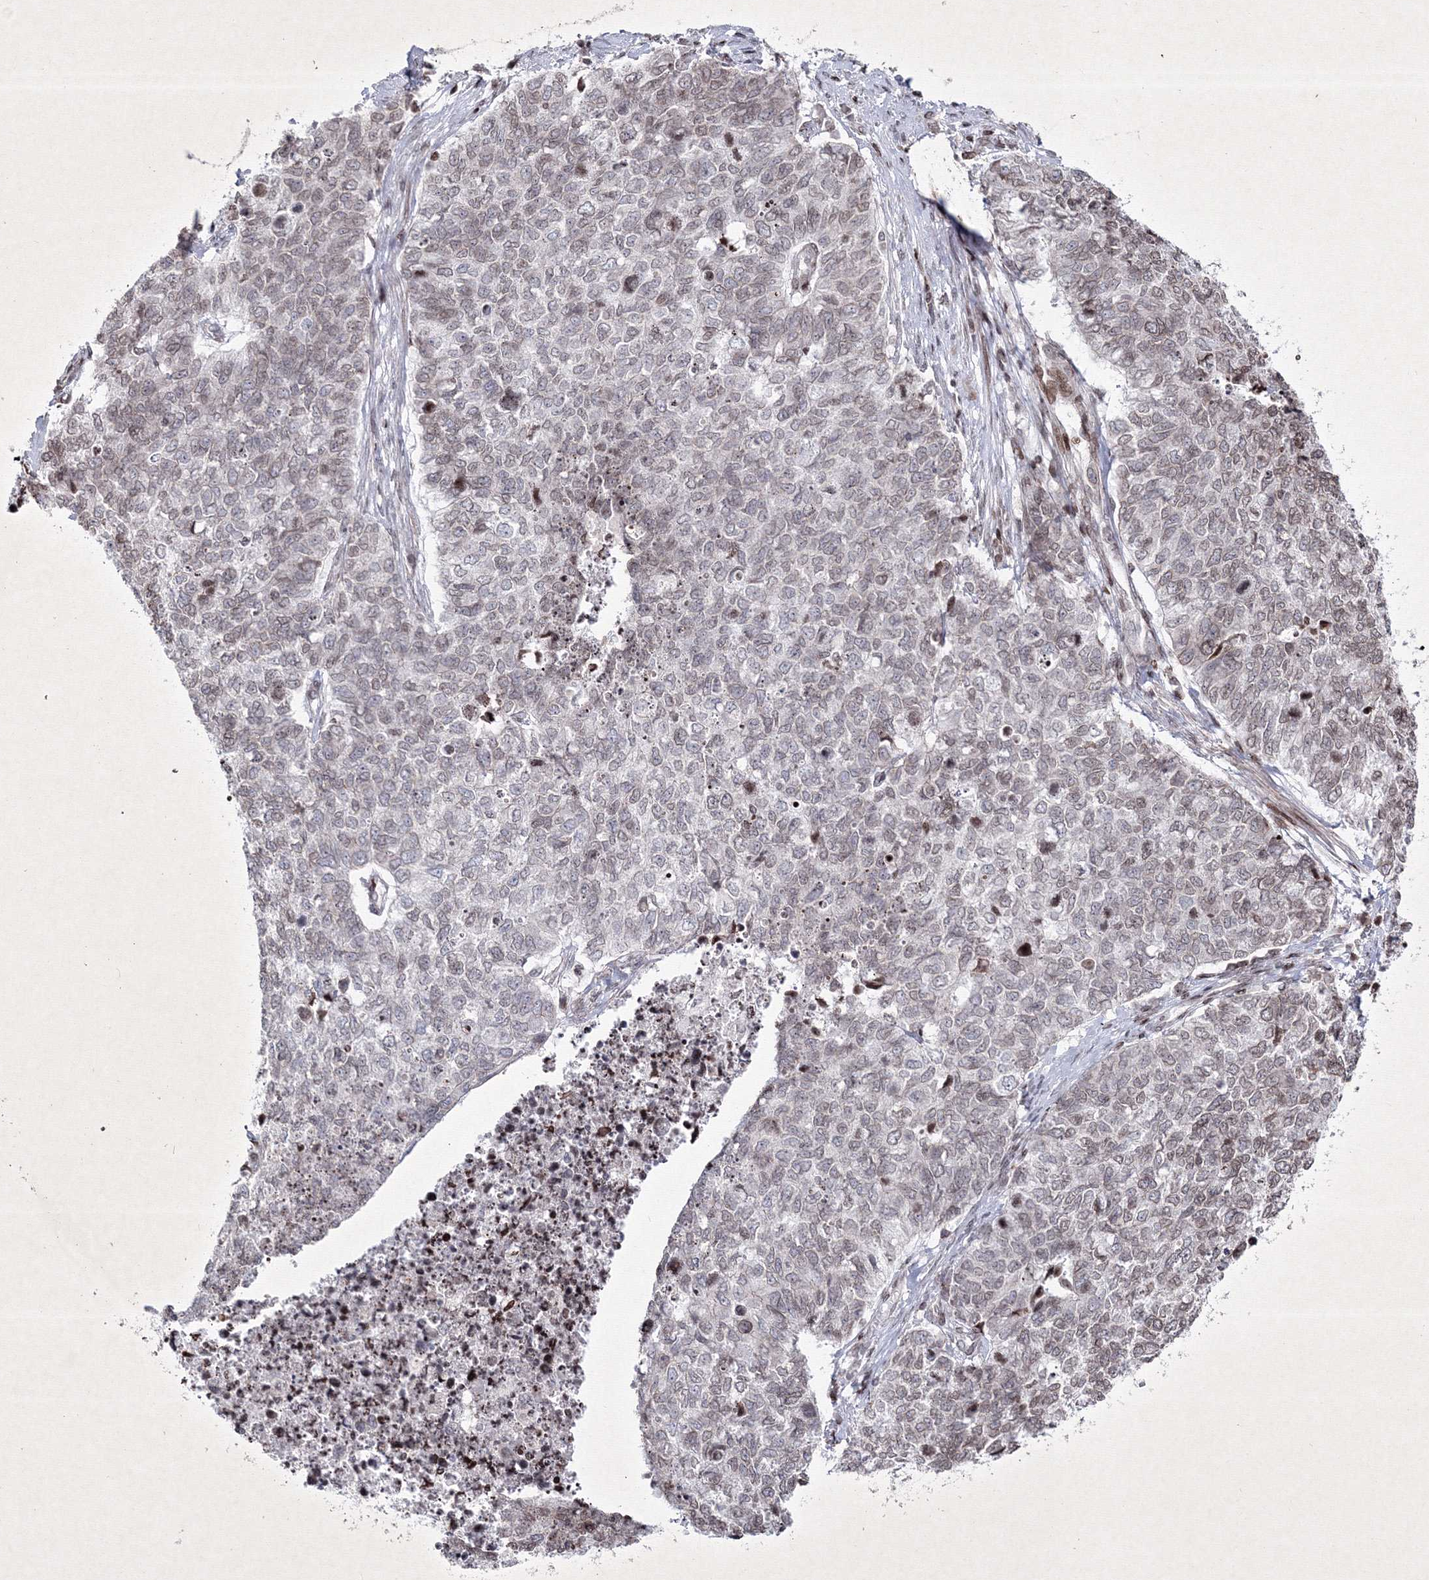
{"staining": {"intensity": "negative", "quantity": "none", "location": "none"}, "tissue": "cervical cancer", "cell_type": "Tumor cells", "image_type": "cancer", "snomed": [{"axis": "morphology", "description": "Squamous cell carcinoma, NOS"}, {"axis": "topography", "description": "Cervix"}], "caption": "A histopathology image of cervical cancer (squamous cell carcinoma) stained for a protein demonstrates no brown staining in tumor cells.", "gene": "SMIM29", "patient": {"sex": "female", "age": 63}}